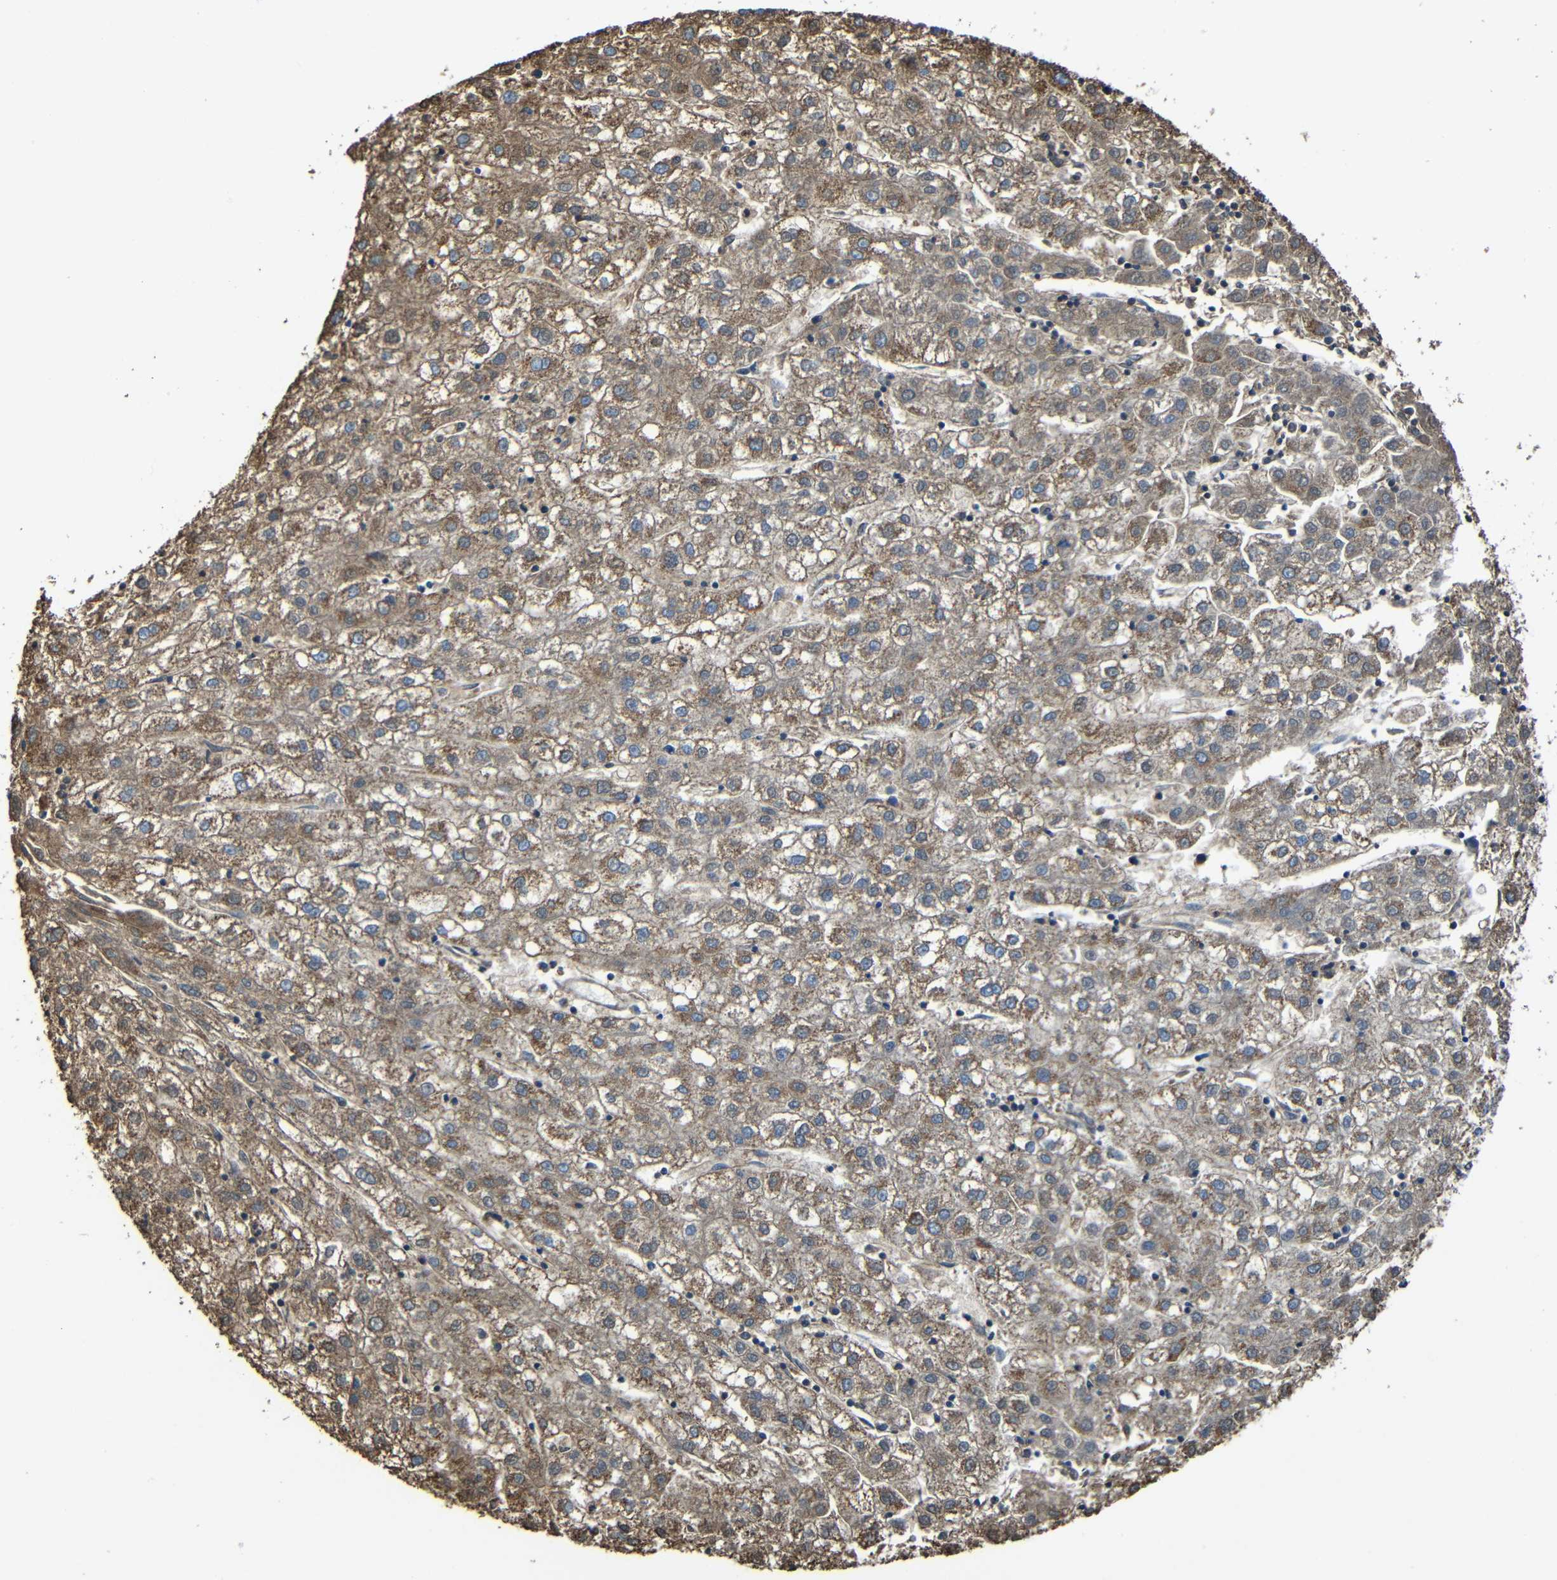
{"staining": {"intensity": "moderate", "quantity": ">75%", "location": "cytoplasmic/membranous"}, "tissue": "liver cancer", "cell_type": "Tumor cells", "image_type": "cancer", "snomed": [{"axis": "morphology", "description": "Carcinoma, Hepatocellular, NOS"}, {"axis": "topography", "description": "Liver"}], "caption": "This is an image of immunohistochemistry staining of liver cancer (hepatocellular carcinoma), which shows moderate expression in the cytoplasmic/membranous of tumor cells.", "gene": "INTS6L", "patient": {"sex": "male", "age": 72}}